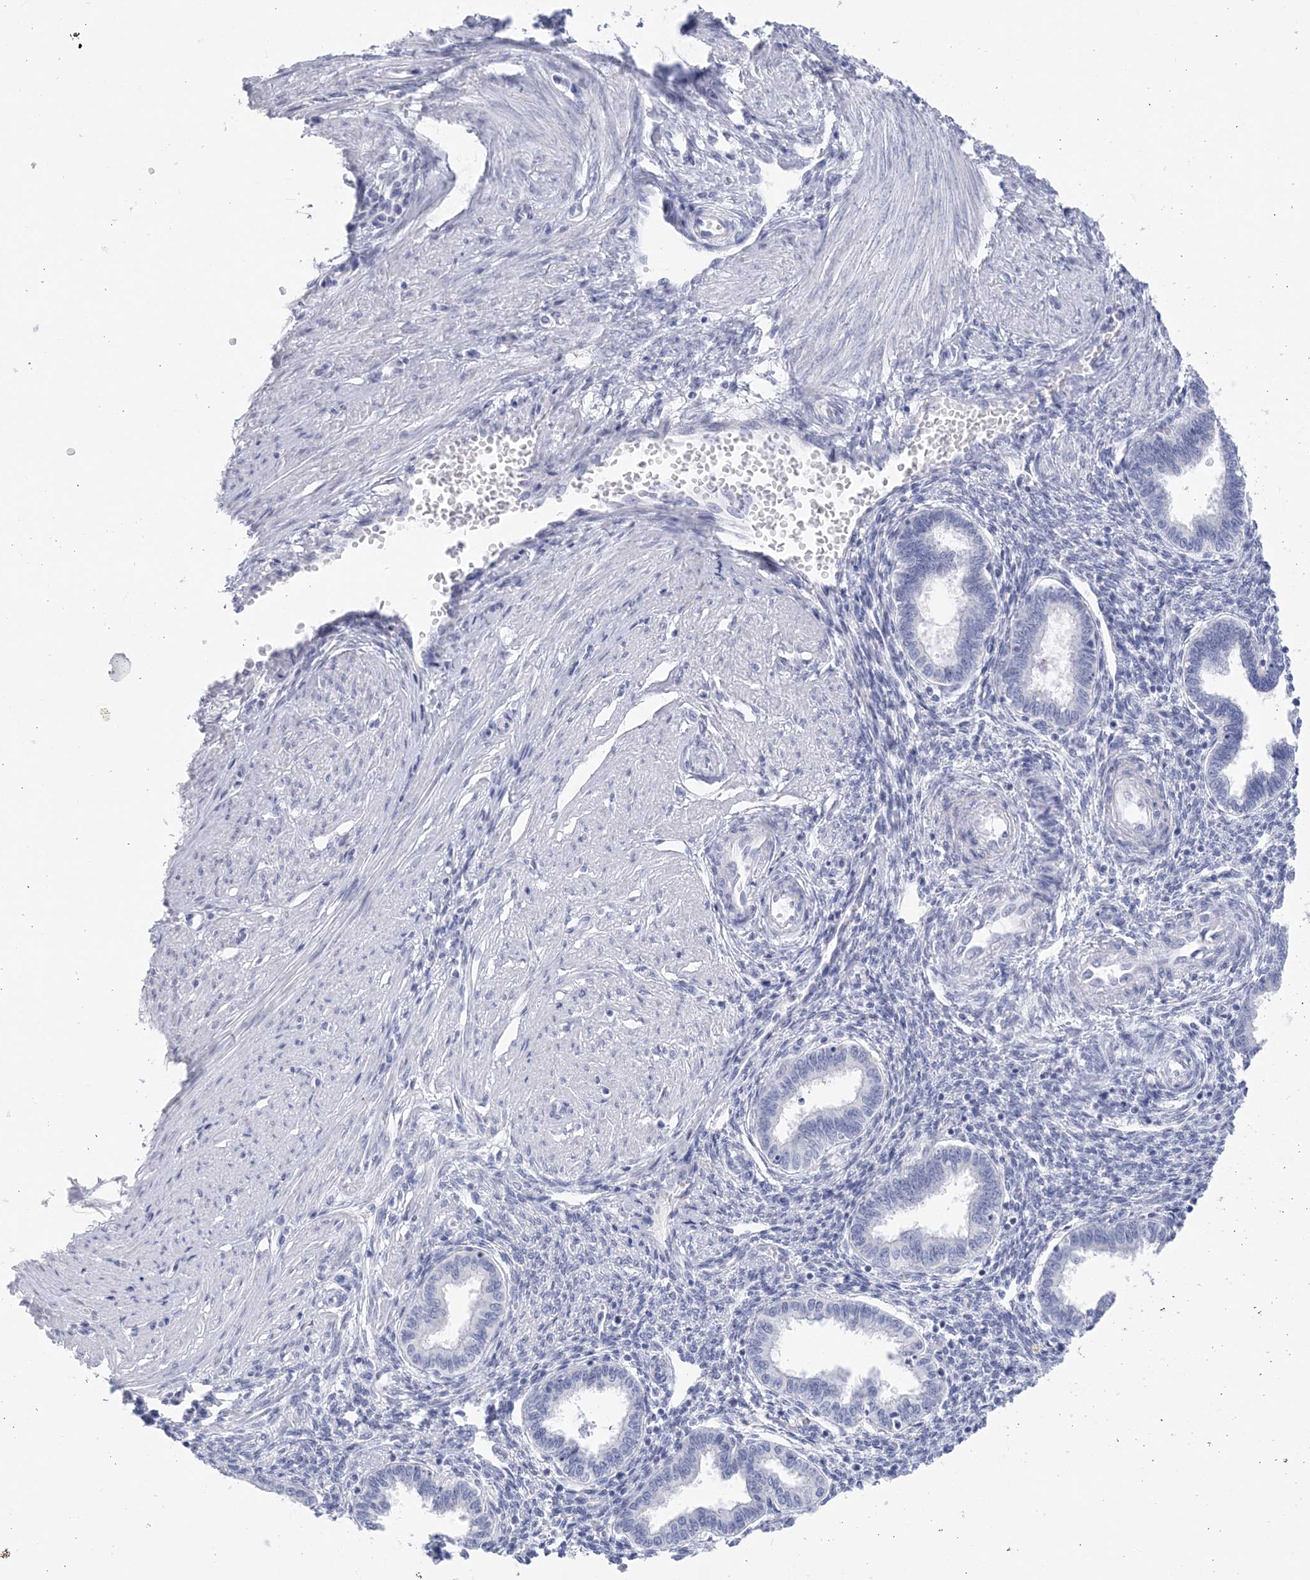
{"staining": {"intensity": "negative", "quantity": "none", "location": "none"}, "tissue": "endometrium", "cell_type": "Cells in endometrial stroma", "image_type": "normal", "snomed": [{"axis": "morphology", "description": "Normal tissue, NOS"}, {"axis": "topography", "description": "Endometrium"}], "caption": "DAB (3,3'-diaminobenzidine) immunohistochemical staining of benign human endometrium reveals no significant expression in cells in endometrial stroma.", "gene": "SH3YL1", "patient": {"sex": "female", "age": 33}}